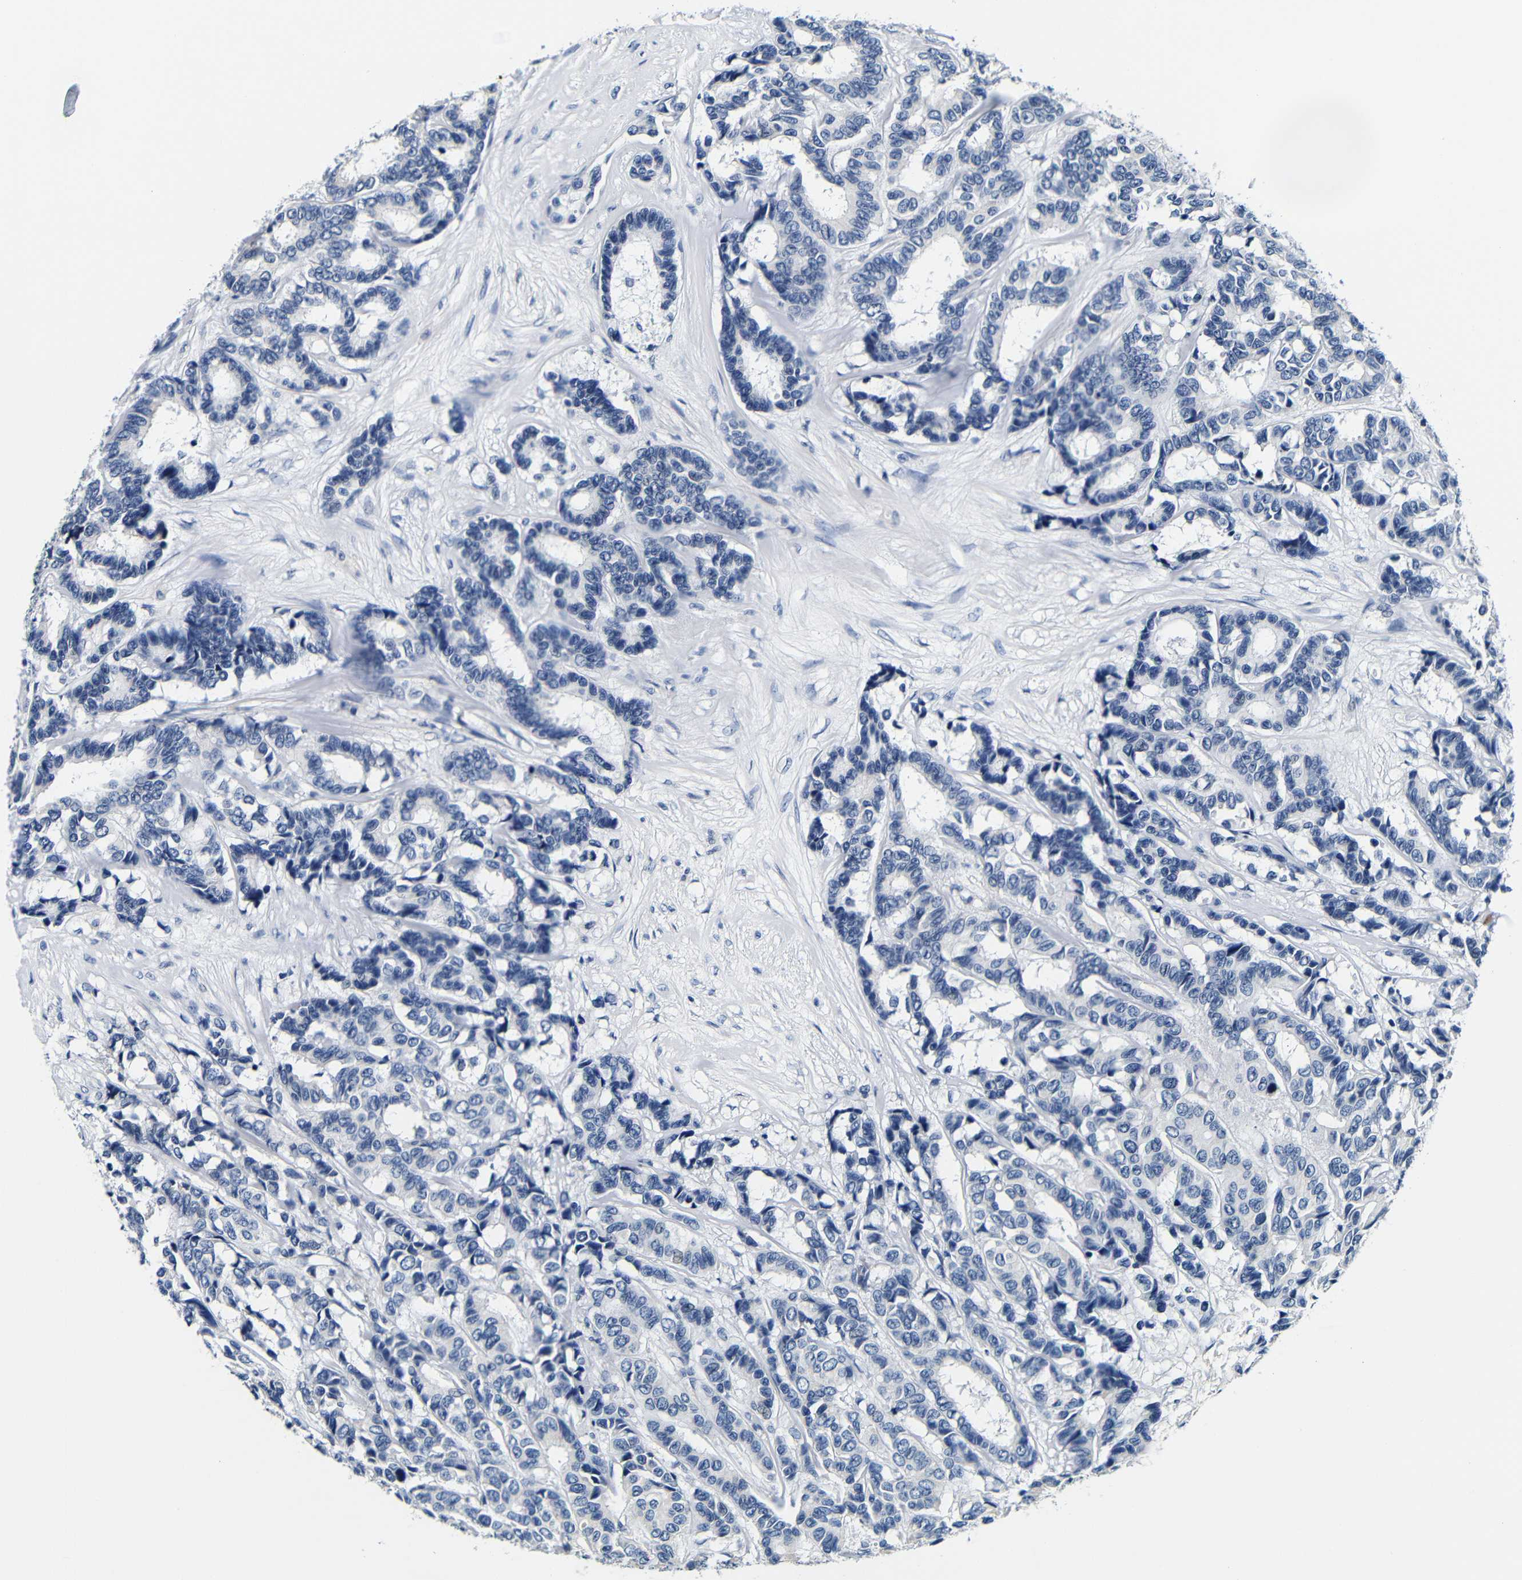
{"staining": {"intensity": "negative", "quantity": "none", "location": "none"}, "tissue": "breast cancer", "cell_type": "Tumor cells", "image_type": "cancer", "snomed": [{"axis": "morphology", "description": "Duct carcinoma"}, {"axis": "topography", "description": "Breast"}], "caption": "DAB (3,3'-diaminobenzidine) immunohistochemical staining of human breast cancer demonstrates no significant staining in tumor cells. (Stains: DAB (3,3'-diaminobenzidine) immunohistochemistry with hematoxylin counter stain, Microscopy: brightfield microscopy at high magnification).", "gene": "GP1BA", "patient": {"sex": "female", "age": 87}}